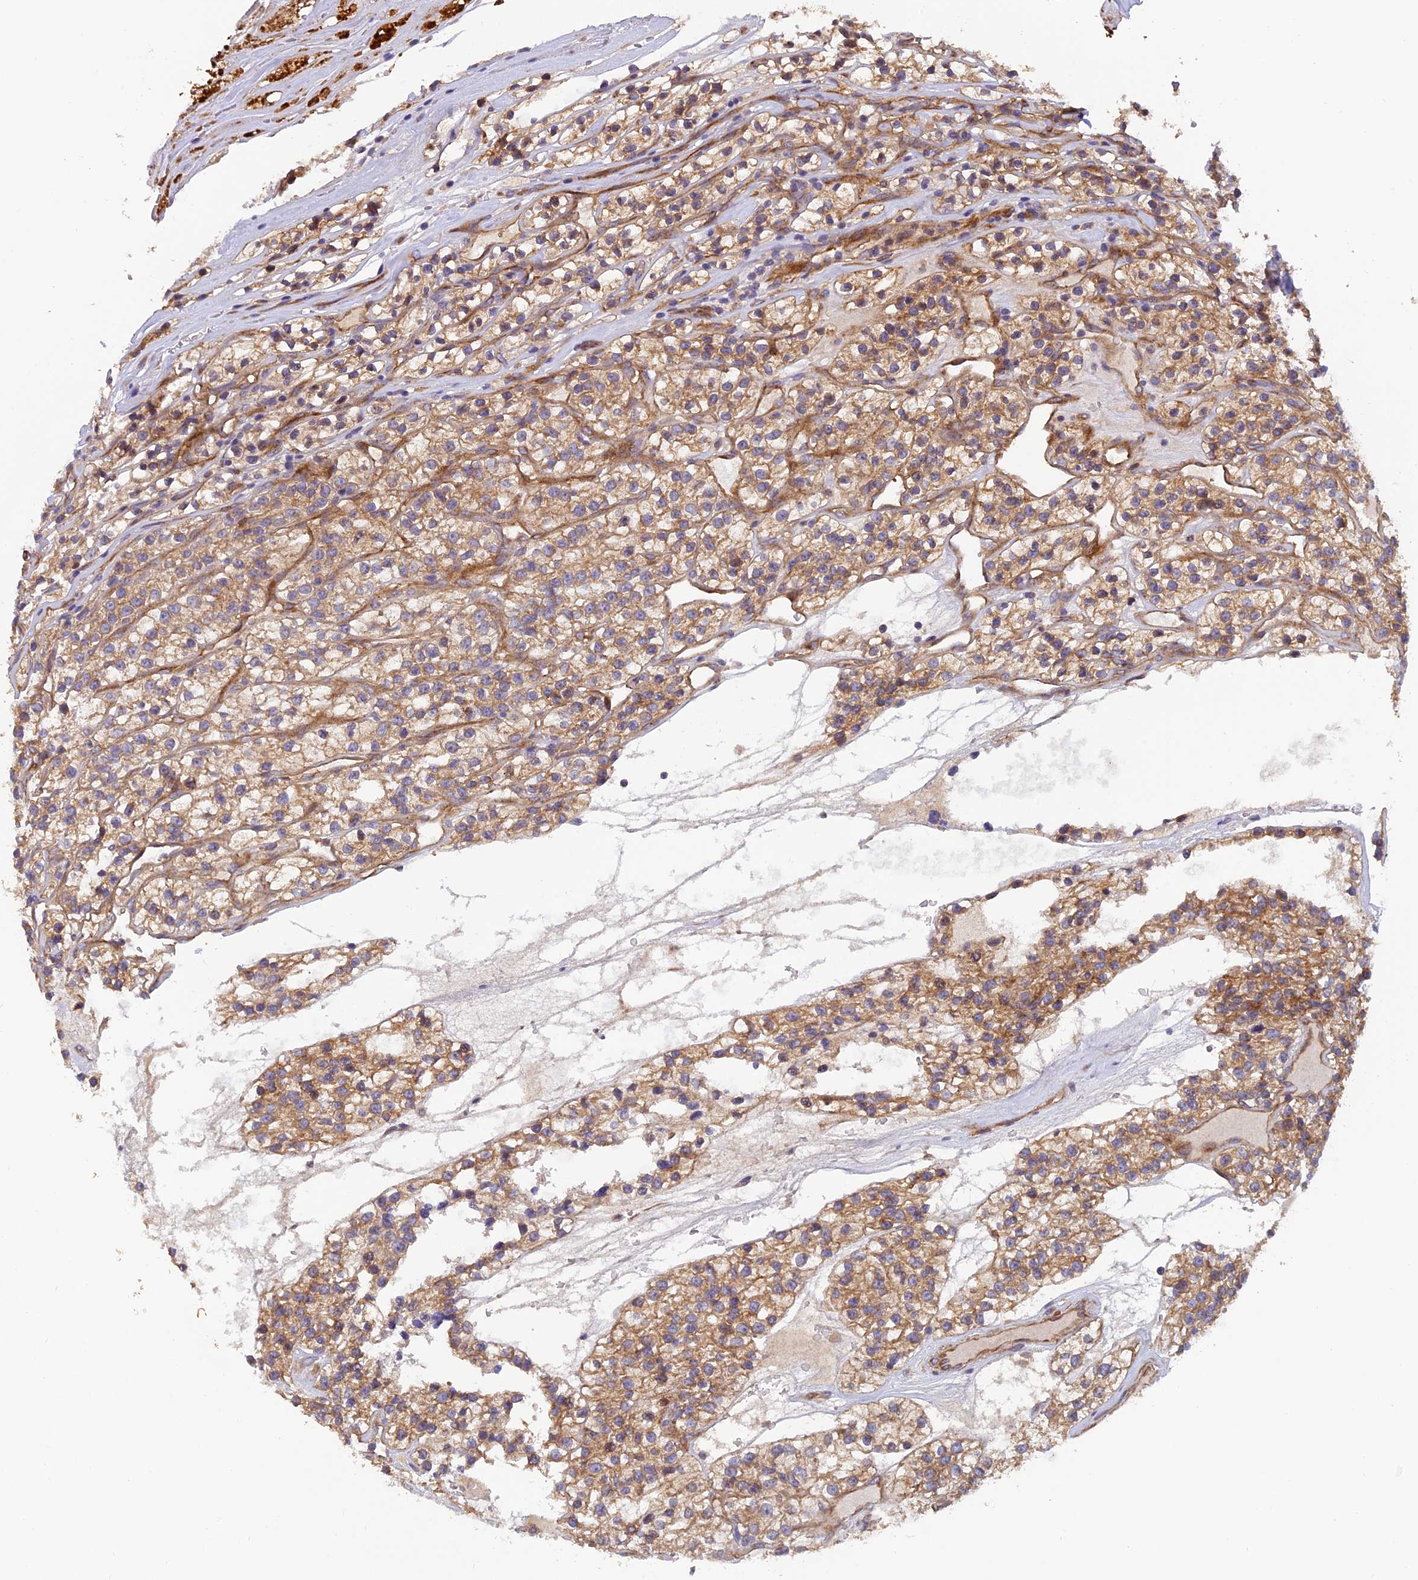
{"staining": {"intensity": "moderate", "quantity": ">75%", "location": "cytoplasmic/membranous"}, "tissue": "renal cancer", "cell_type": "Tumor cells", "image_type": "cancer", "snomed": [{"axis": "morphology", "description": "Adenocarcinoma, NOS"}, {"axis": "topography", "description": "Kidney"}], "caption": "Protein staining of renal cancer tissue displays moderate cytoplasmic/membranous expression in approximately >75% of tumor cells.", "gene": "ADAMTS15", "patient": {"sex": "female", "age": 57}}